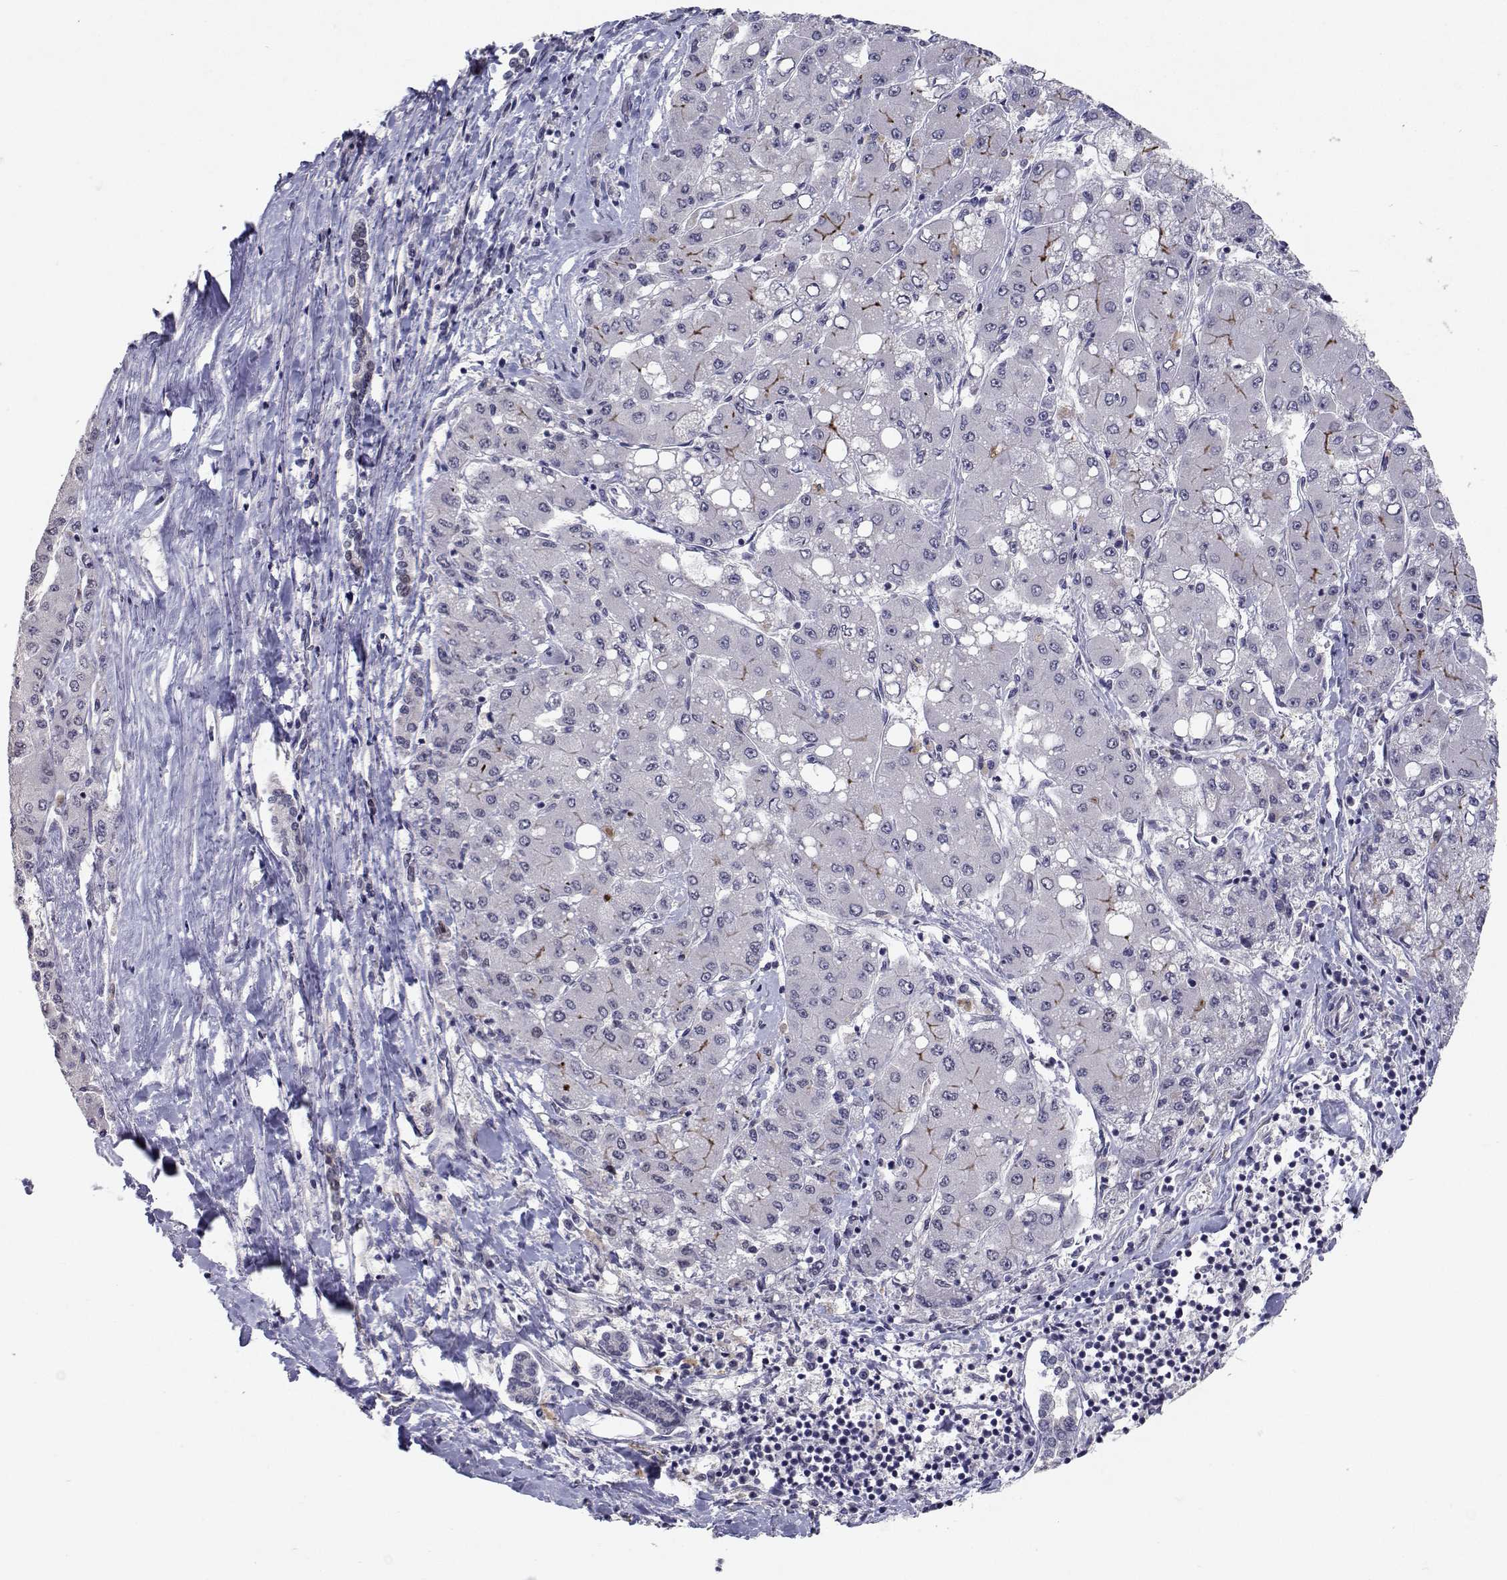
{"staining": {"intensity": "negative", "quantity": "none", "location": "none"}, "tissue": "liver cancer", "cell_type": "Tumor cells", "image_type": "cancer", "snomed": [{"axis": "morphology", "description": "Carcinoma, Hepatocellular, NOS"}, {"axis": "topography", "description": "Liver"}], "caption": "Tumor cells are negative for protein expression in human liver hepatocellular carcinoma.", "gene": "RBPJL", "patient": {"sex": "male", "age": 40}}